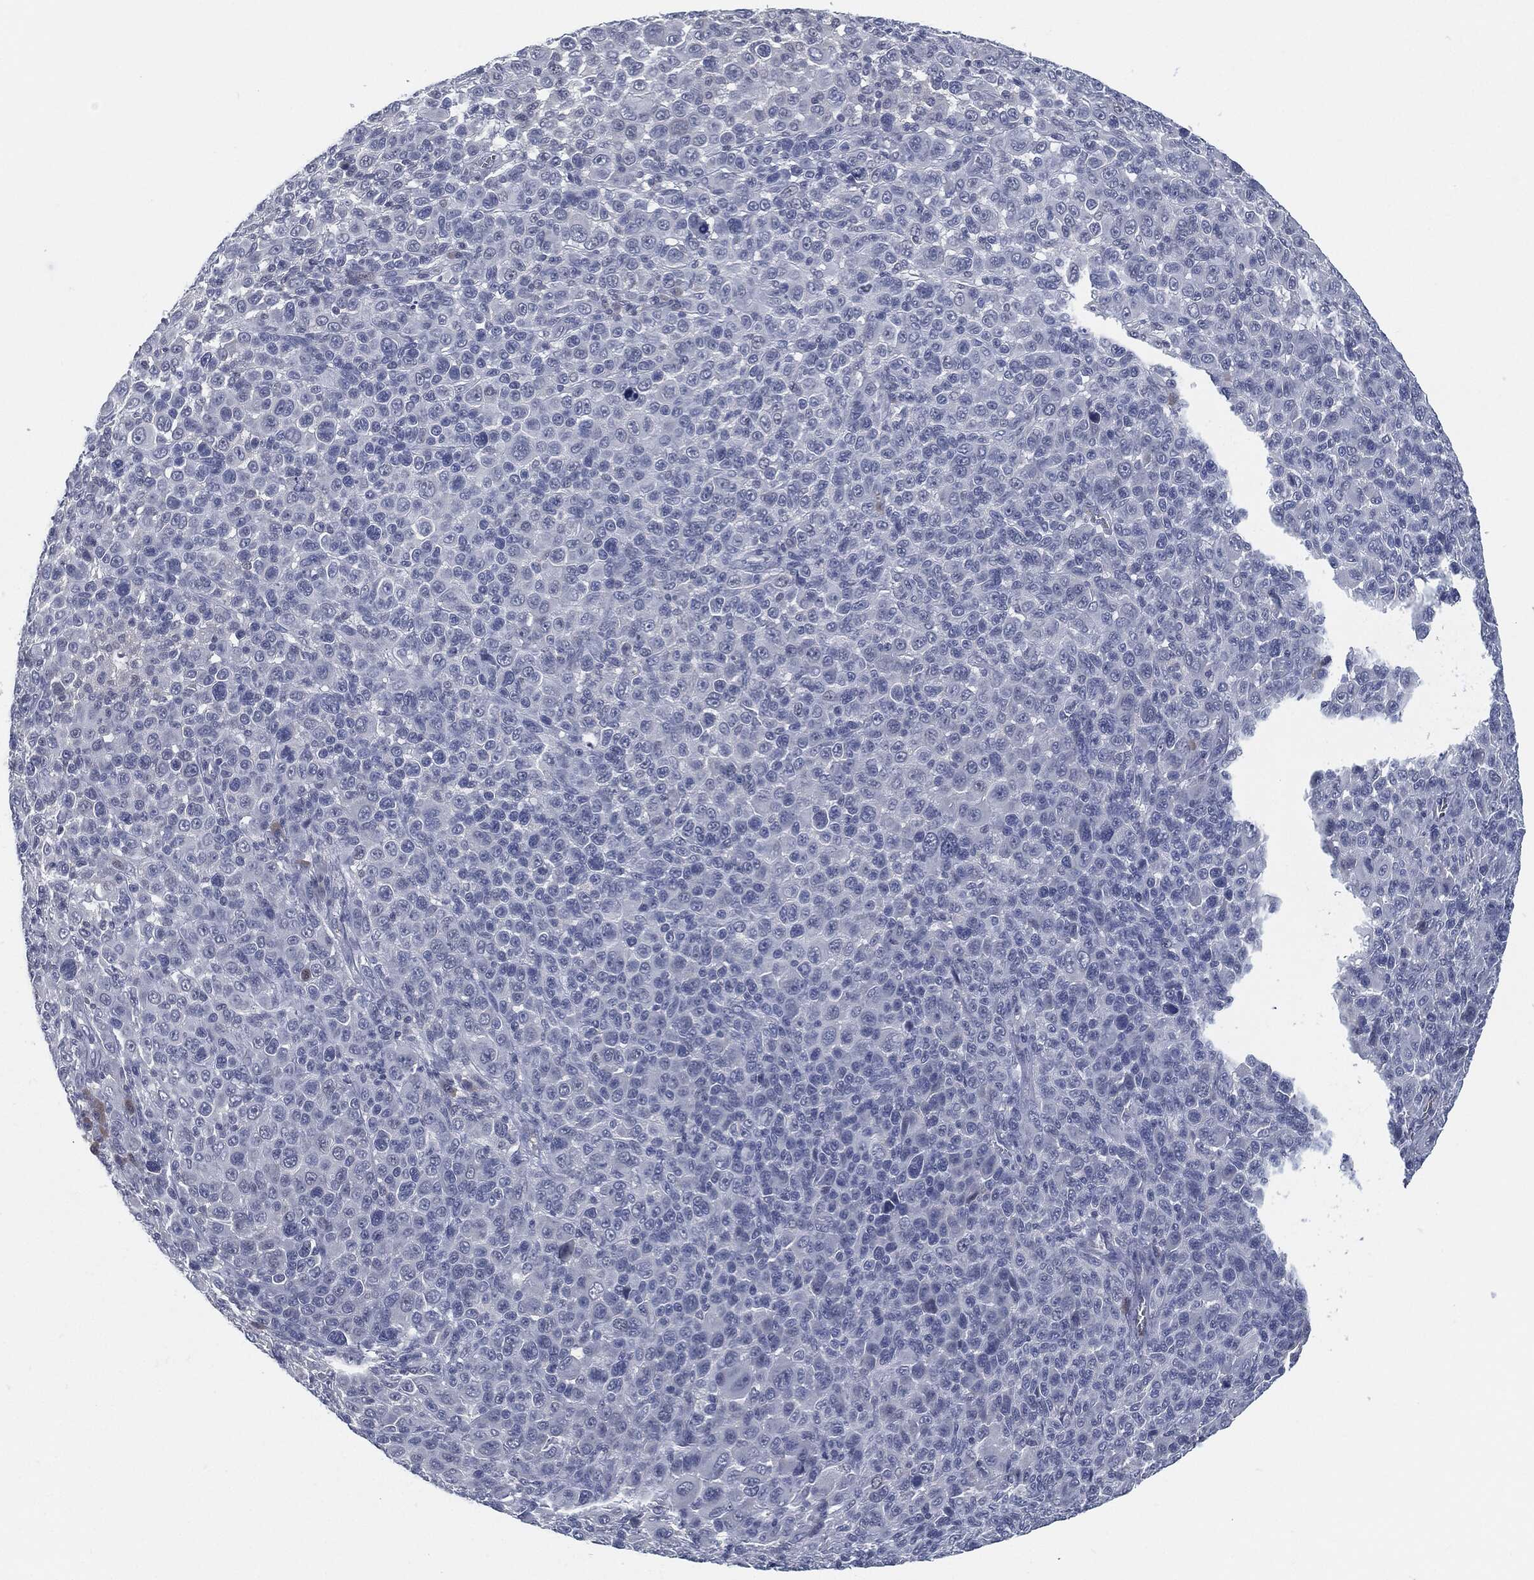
{"staining": {"intensity": "negative", "quantity": "none", "location": "none"}, "tissue": "melanoma", "cell_type": "Tumor cells", "image_type": "cancer", "snomed": [{"axis": "morphology", "description": "Malignant melanoma, NOS"}, {"axis": "topography", "description": "Skin"}], "caption": "This is an IHC image of human melanoma. There is no staining in tumor cells.", "gene": "PROM1", "patient": {"sex": "female", "age": 57}}